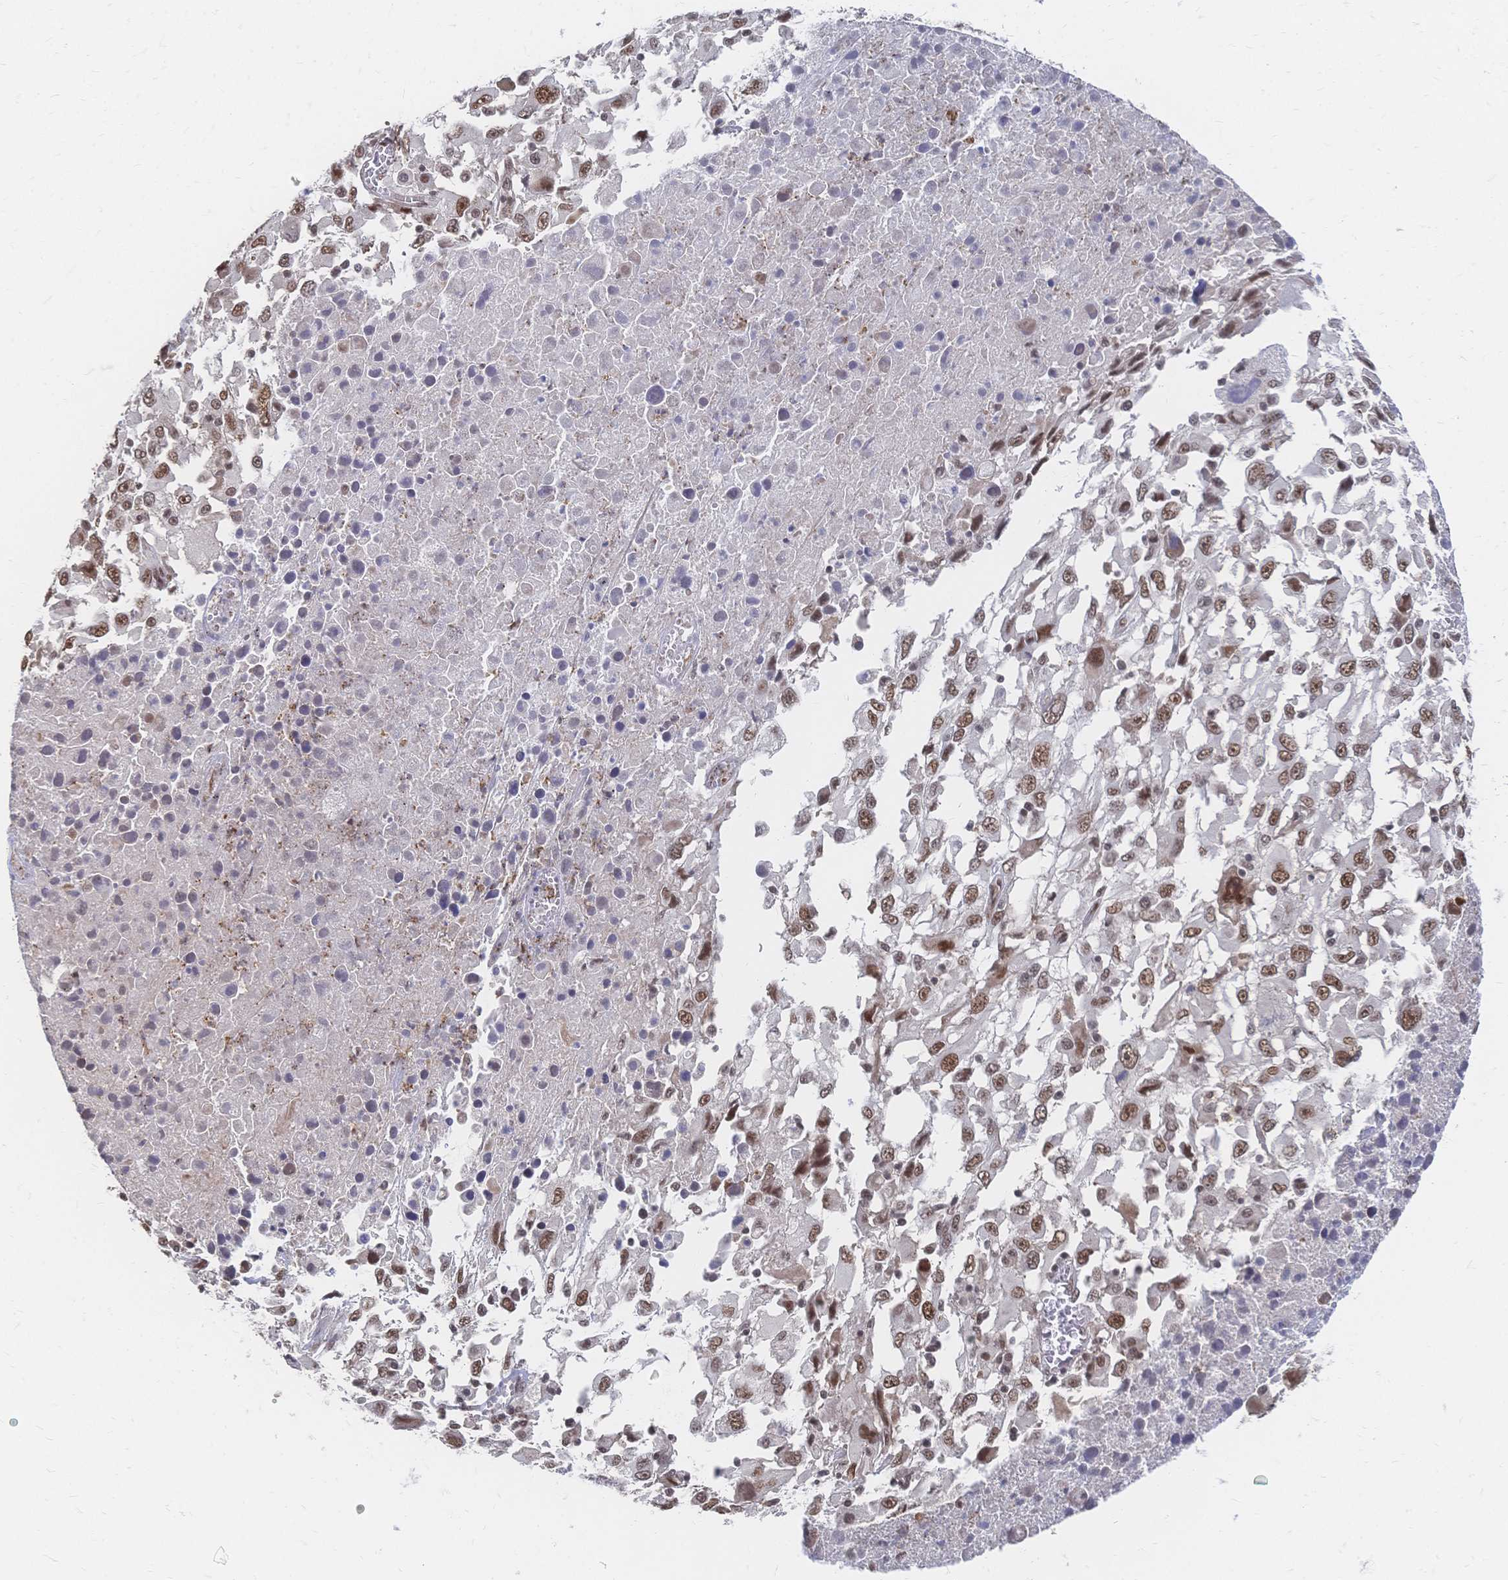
{"staining": {"intensity": "moderate", "quantity": ">75%", "location": "nuclear"}, "tissue": "melanoma", "cell_type": "Tumor cells", "image_type": "cancer", "snomed": [{"axis": "morphology", "description": "Malignant melanoma, Metastatic site"}, {"axis": "topography", "description": "Soft tissue"}], "caption": "High-magnification brightfield microscopy of melanoma stained with DAB (3,3'-diaminobenzidine) (brown) and counterstained with hematoxylin (blue). tumor cells exhibit moderate nuclear expression is identified in about>75% of cells.", "gene": "NELFA", "patient": {"sex": "male", "age": 50}}